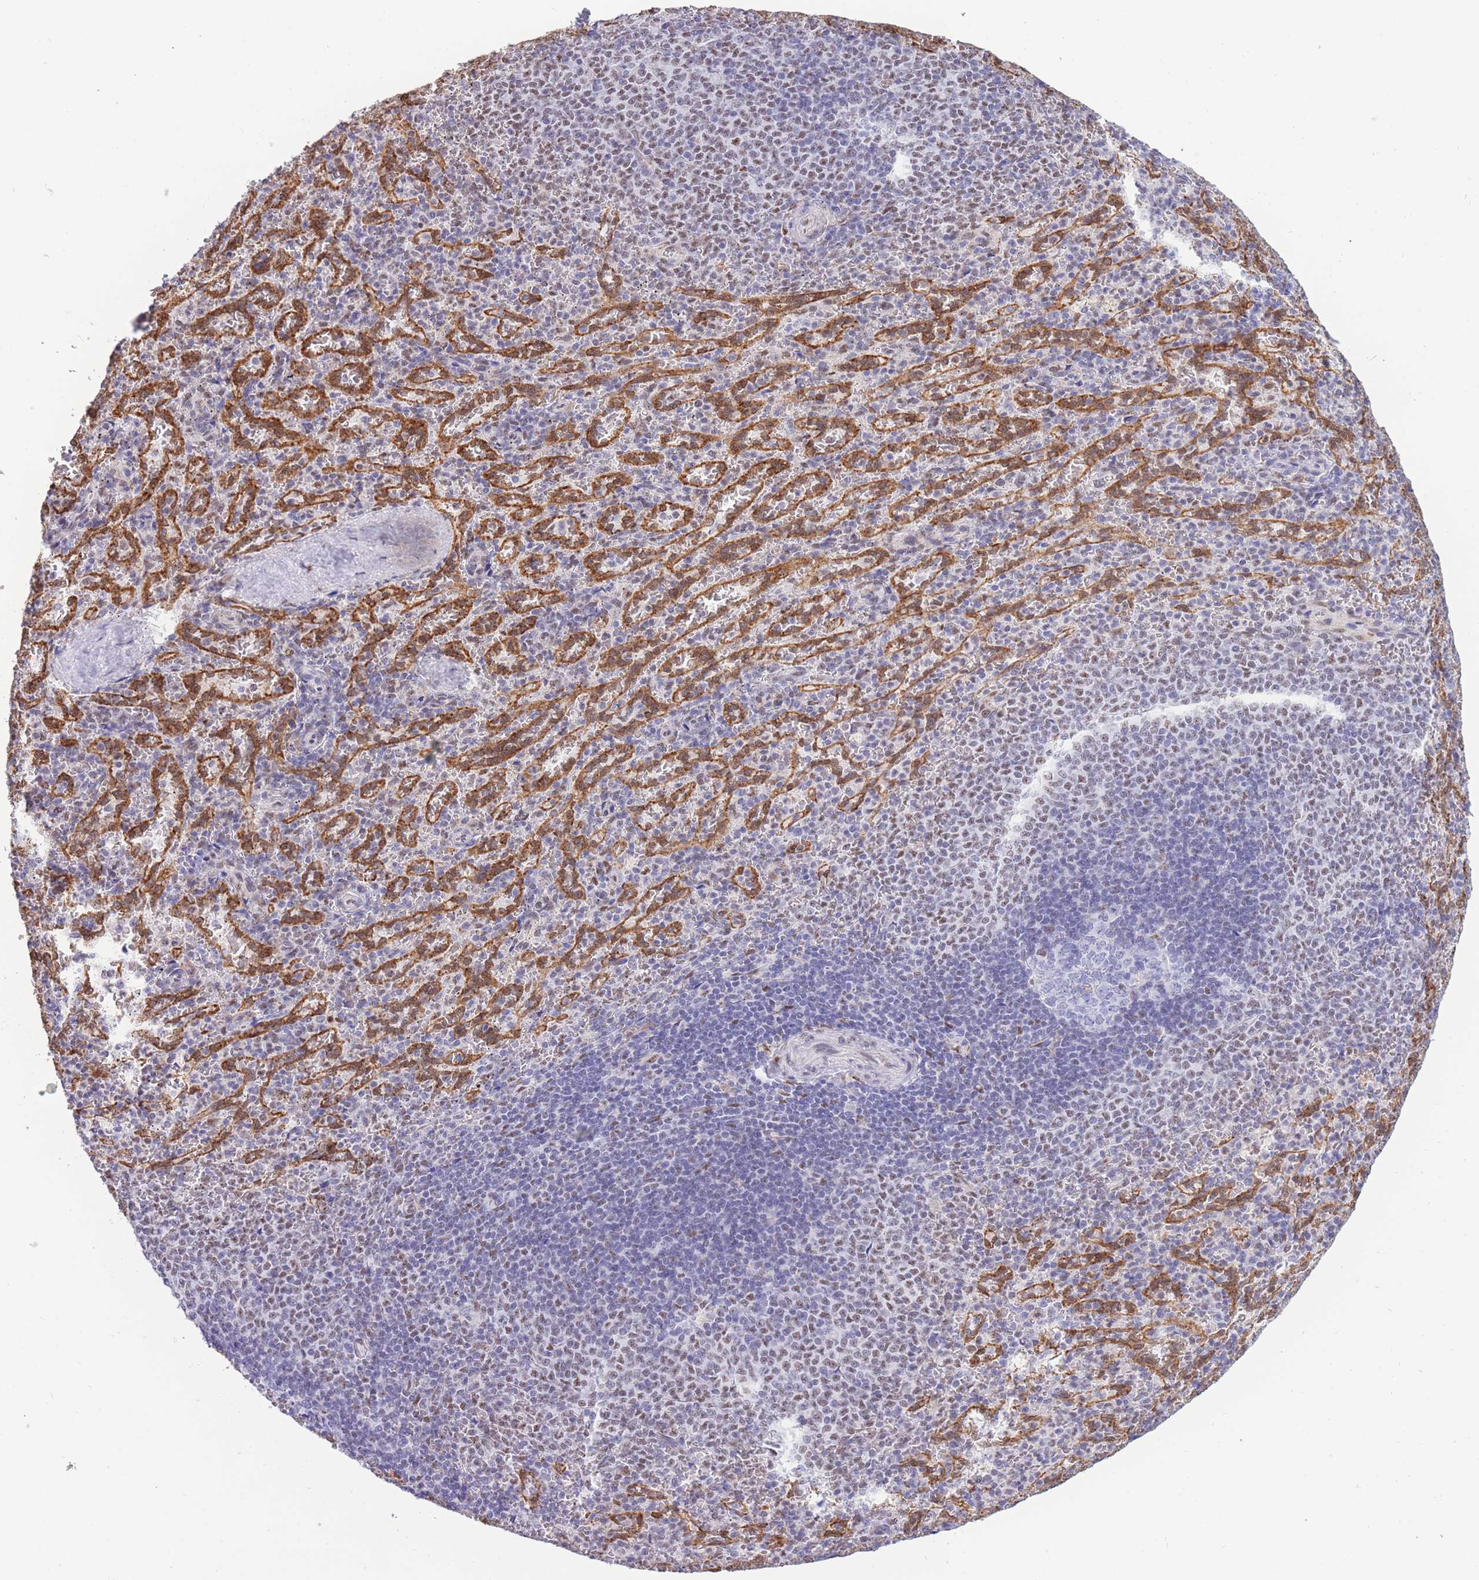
{"staining": {"intensity": "weak", "quantity": "<25%", "location": "nuclear"}, "tissue": "spleen", "cell_type": "Cells in red pulp", "image_type": "normal", "snomed": [{"axis": "morphology", "description": "Normal tissue, NOS"}, {"axis": "topography", "description": "Spleen"}], "caption": "Protein analysis of normal spleen reveals no significant positivity in cells in red pulp. (DAB IHC, high magnification).", "gene": "FAM153A", "patient": {"sex": "female", "age": 21}}